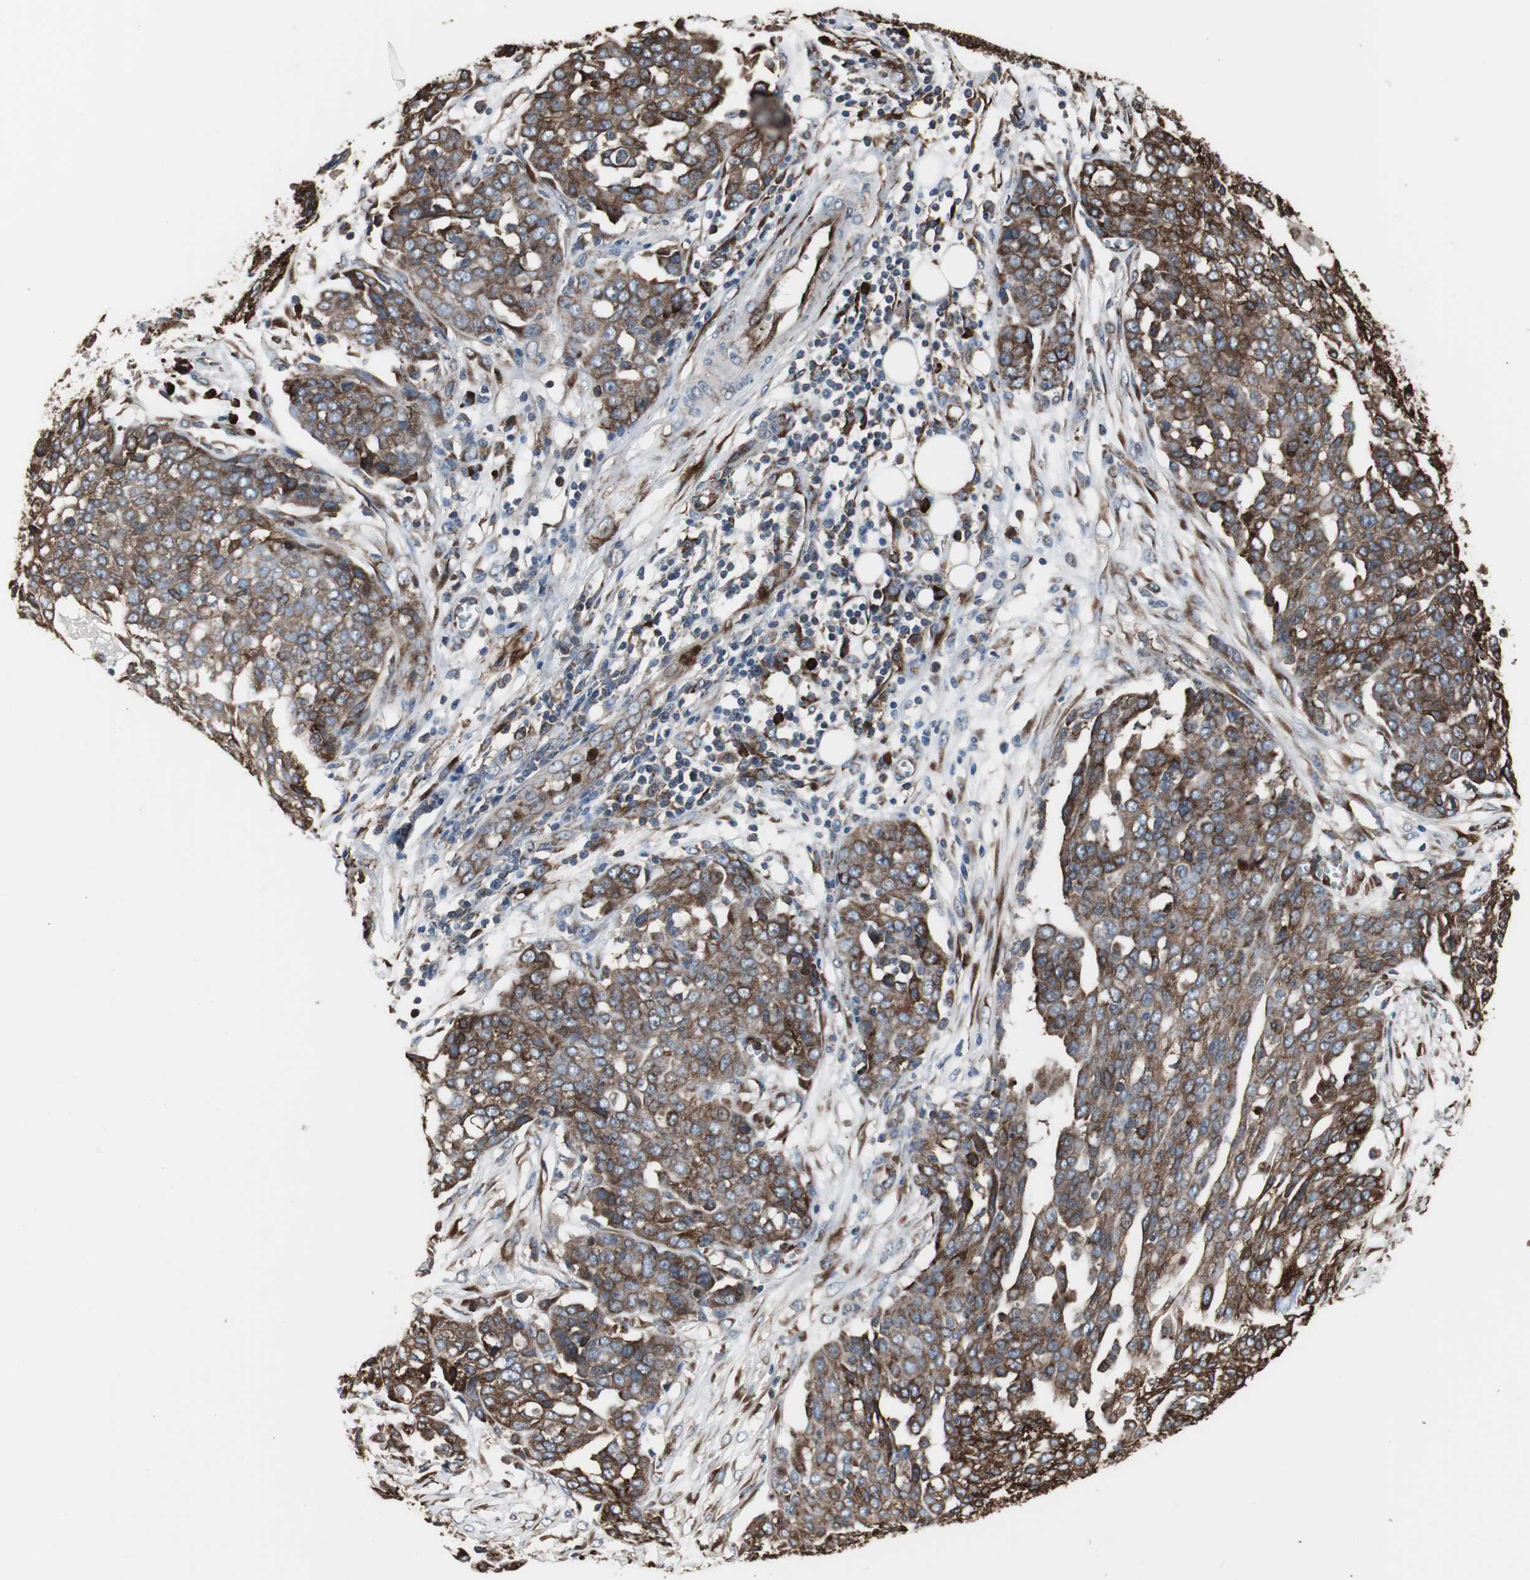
{"staining": {"intensity": "strong", "quantity": ">75%", "location": "cytoplasmic/membranous"}, "tissue": "ovarian cancer", "cell_type": "Tumor cells", "image_type": "cancer", "snomed": [{"axis": "morphology", "description": "Cystadenocarcinoma, serous, NOS"}, {"axis": "topography", "description": "Soft tissue"}, {"axis": "topography", "description": "Ovary"}], "caption": "Tumor cells demonstrate high levels of strong cytoplasmic/membranous expression in approximately >75% of cells in human ovarian cancer (serous cystadenocarcinoma).", "gene": "CALU", "patient": {"sex": "female", "age": 57}}